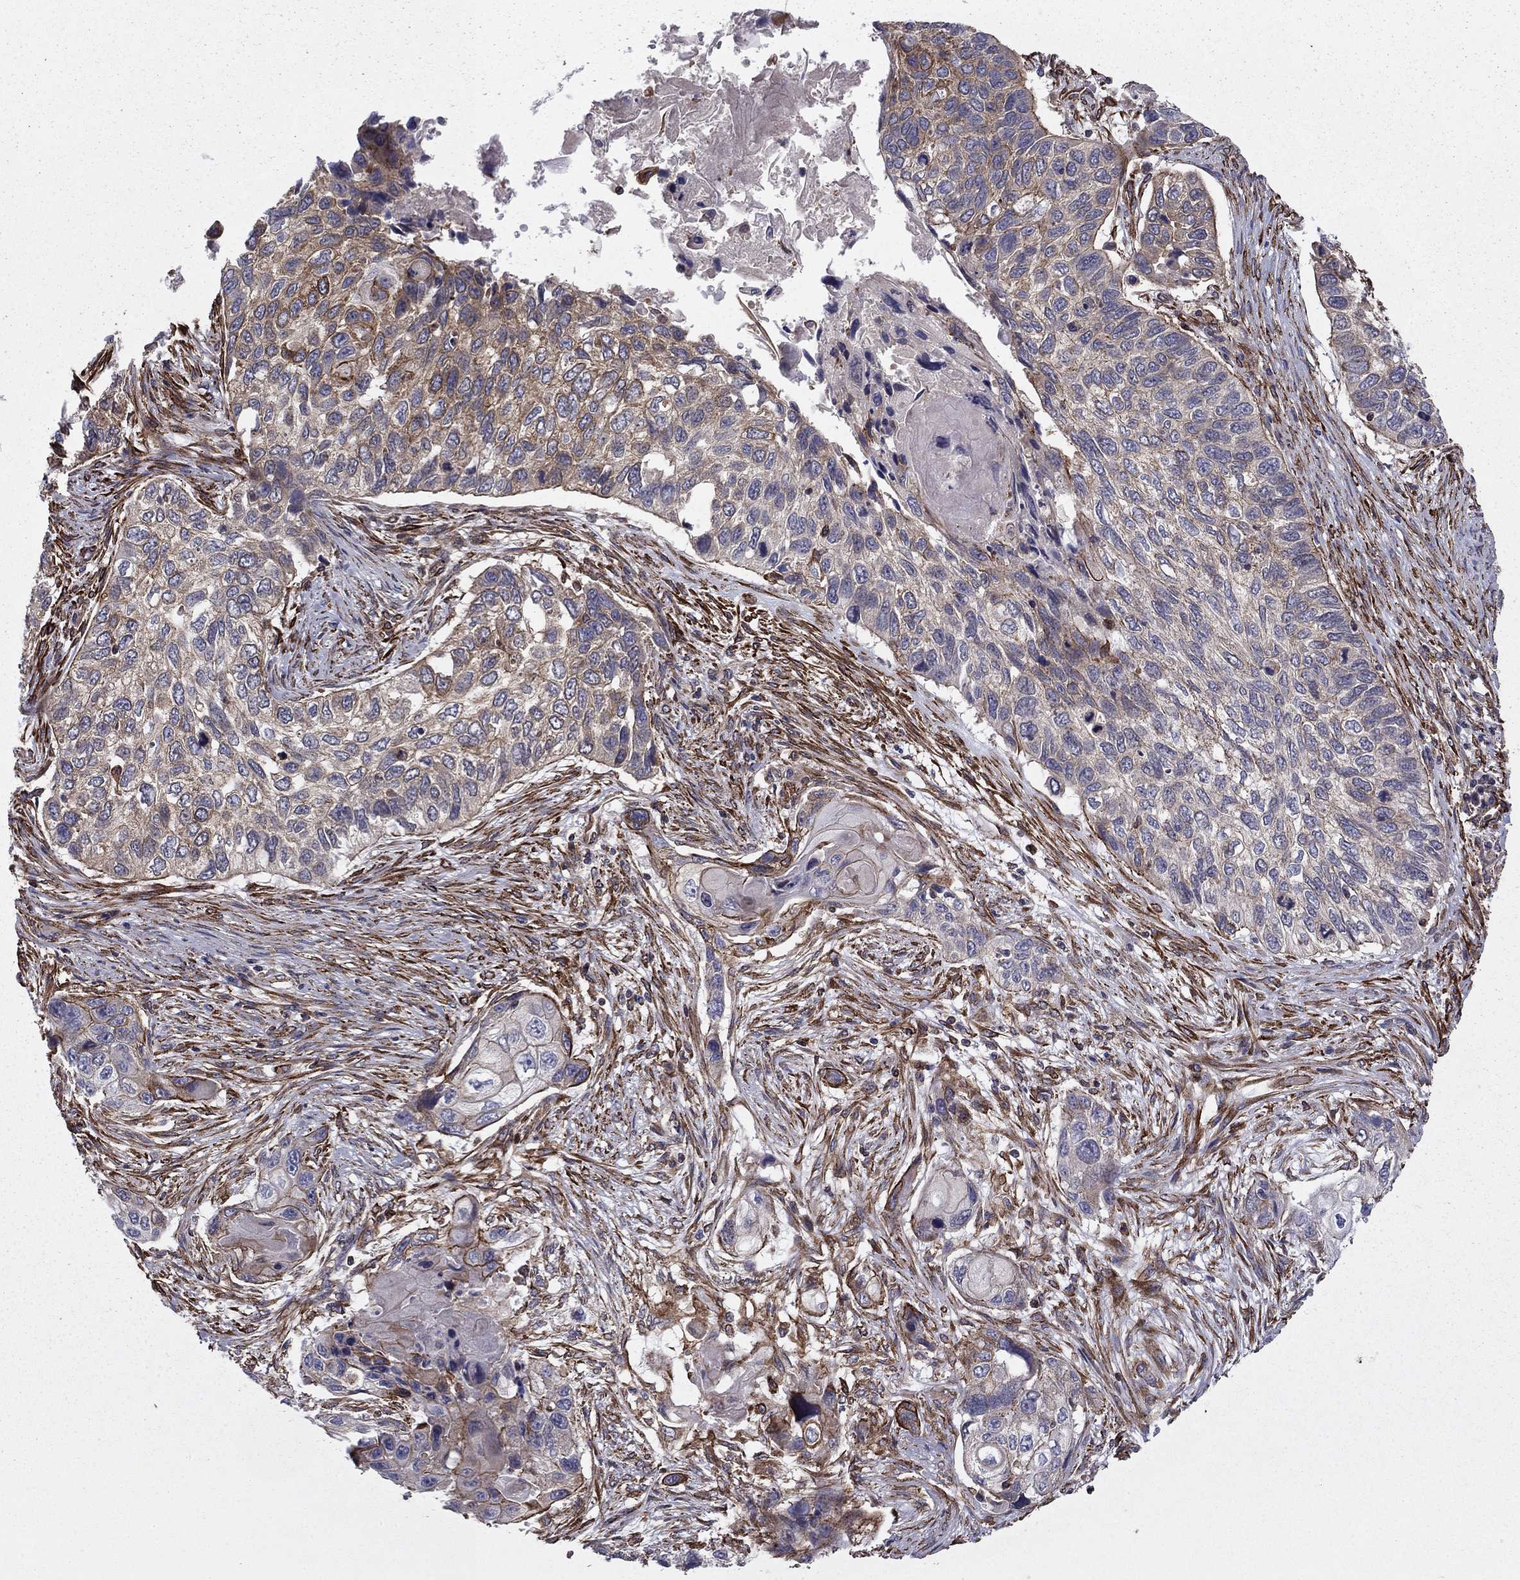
{"staining": {"intensity": "strong", "quantity": "<25%", "location": "cytoplasmic/membranous"}, "tissue": "lung cancer", "cell_type": "Tumor cells", "image_type": "cancer", "snomed": [{"axis": "morphology", "description": "Normal tissue, NOS"}, {"axis": "morphology", "description": "Squamous cell carcinoma, NOS"}, {"axis": "topography", "description": "Bronchus"}, {"axis": "topography", "description": "Lung"}], "caption": "Lung cancer (squamous cell carcinoma) stained for a protein reveals strong cytoplasmic/membranous positivity in tumor cells.", "gene": "SHMT1", "patient": {"sex": "male", "age": 69}}